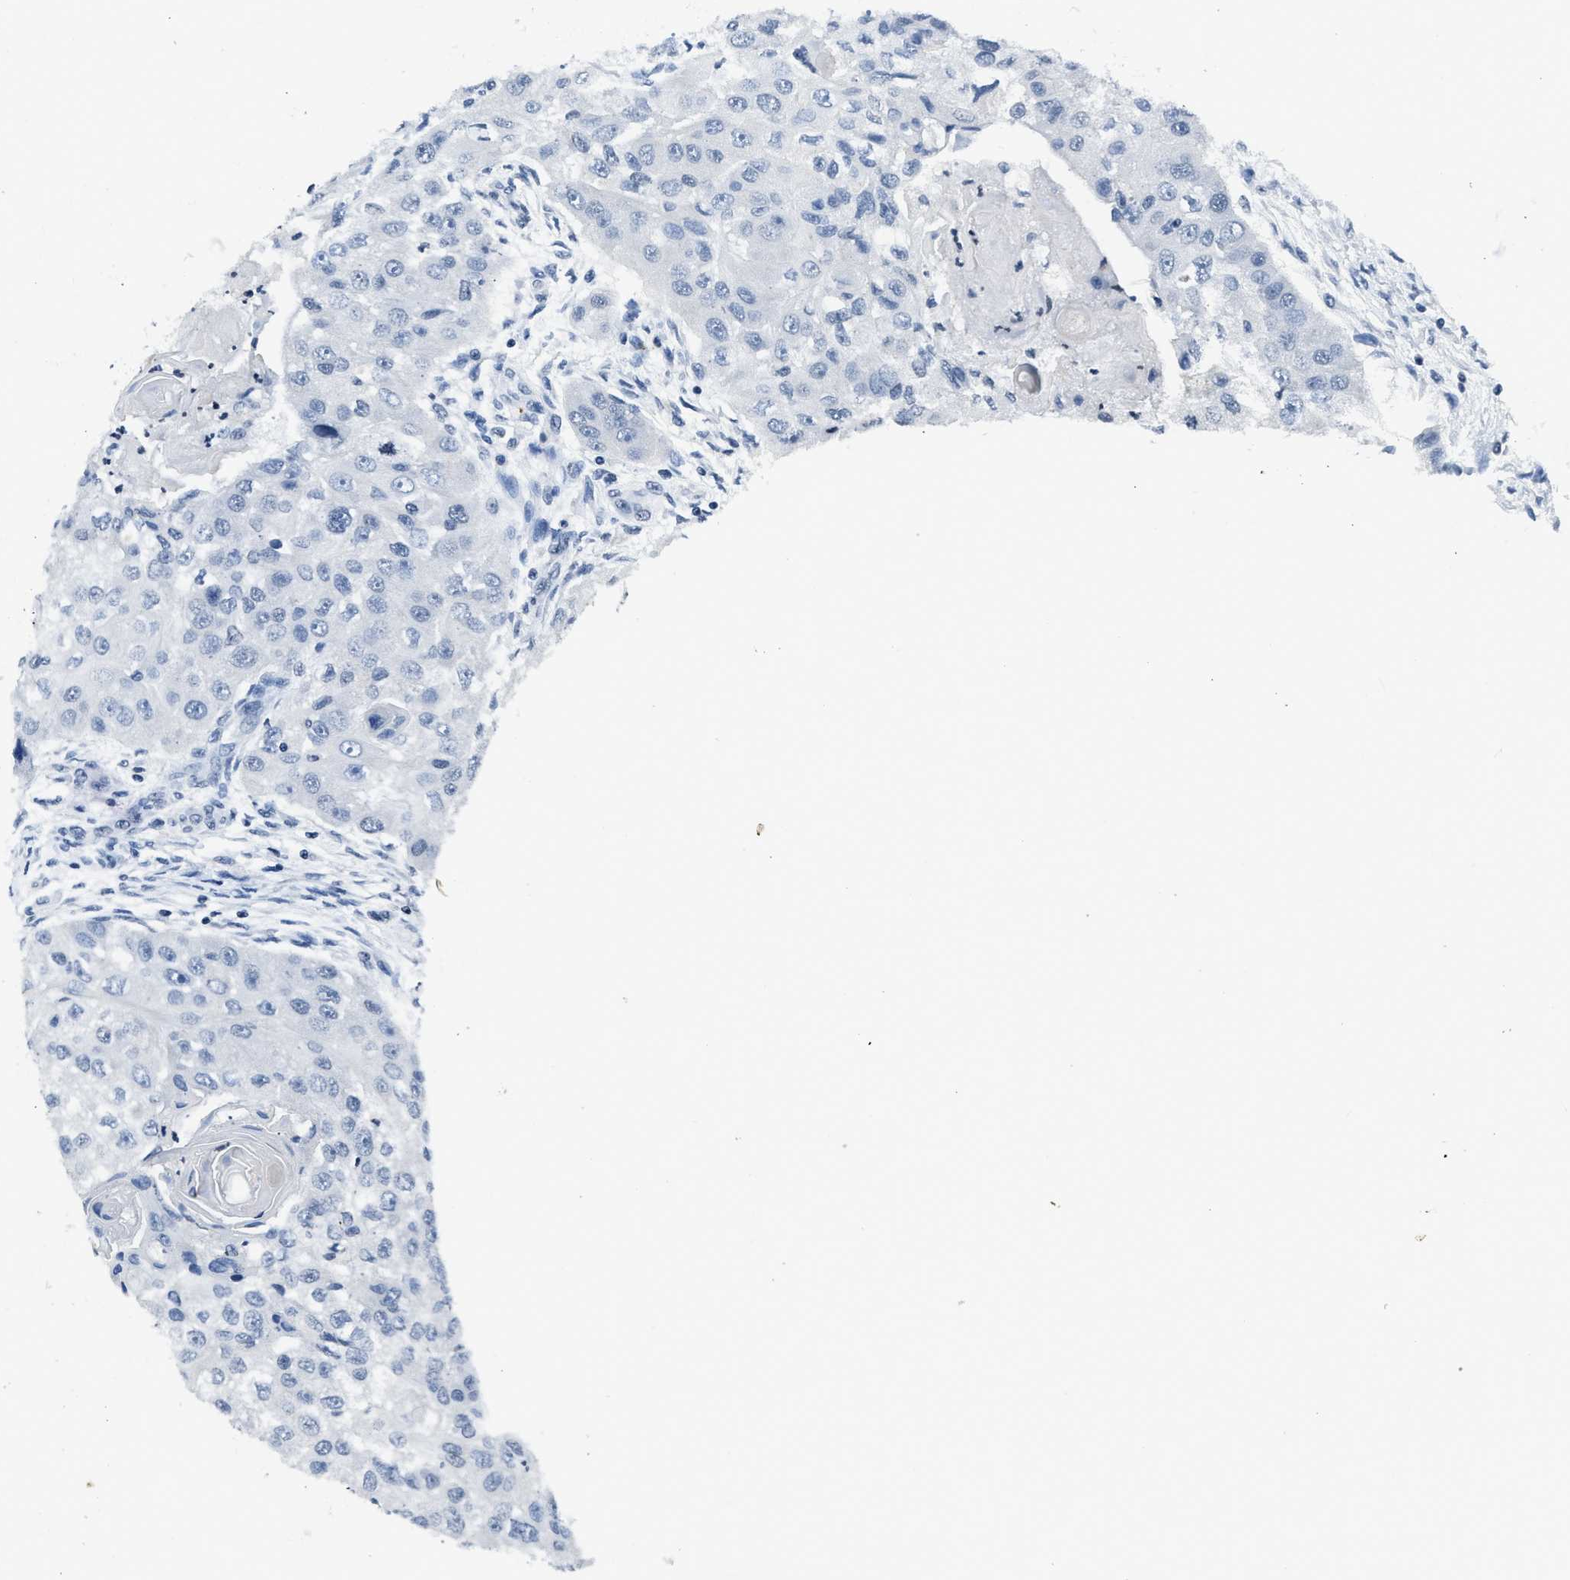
{"staining": {"intensity": "negative", "quantity": "none", "location": "none"}, "tissue": "head and neck cancer", "cell_type": "Tumor cells", "image_type": "cancer", "snomed": [{"axis": "morphology", "description": "Normal tissue, NOS"}, {"axis": "morphology", "description": "Squamous cell carcinoma, NOS"}, {"axis": "topography", "description": "Skeletal muscle"}, {"axis": "topography", "description": "Head-Neck"}], "caption": "Immunohistochemistry (IHC) micrograph of neoplastic tissue: head and neck squamous cell carcinoma stained with DAB (3,3'-diaminobenzidine) demonstrates no significant protein expression in tumor cells.", "gene": "ITGA2B", "patient": {"sex": "male", "age": 51}}